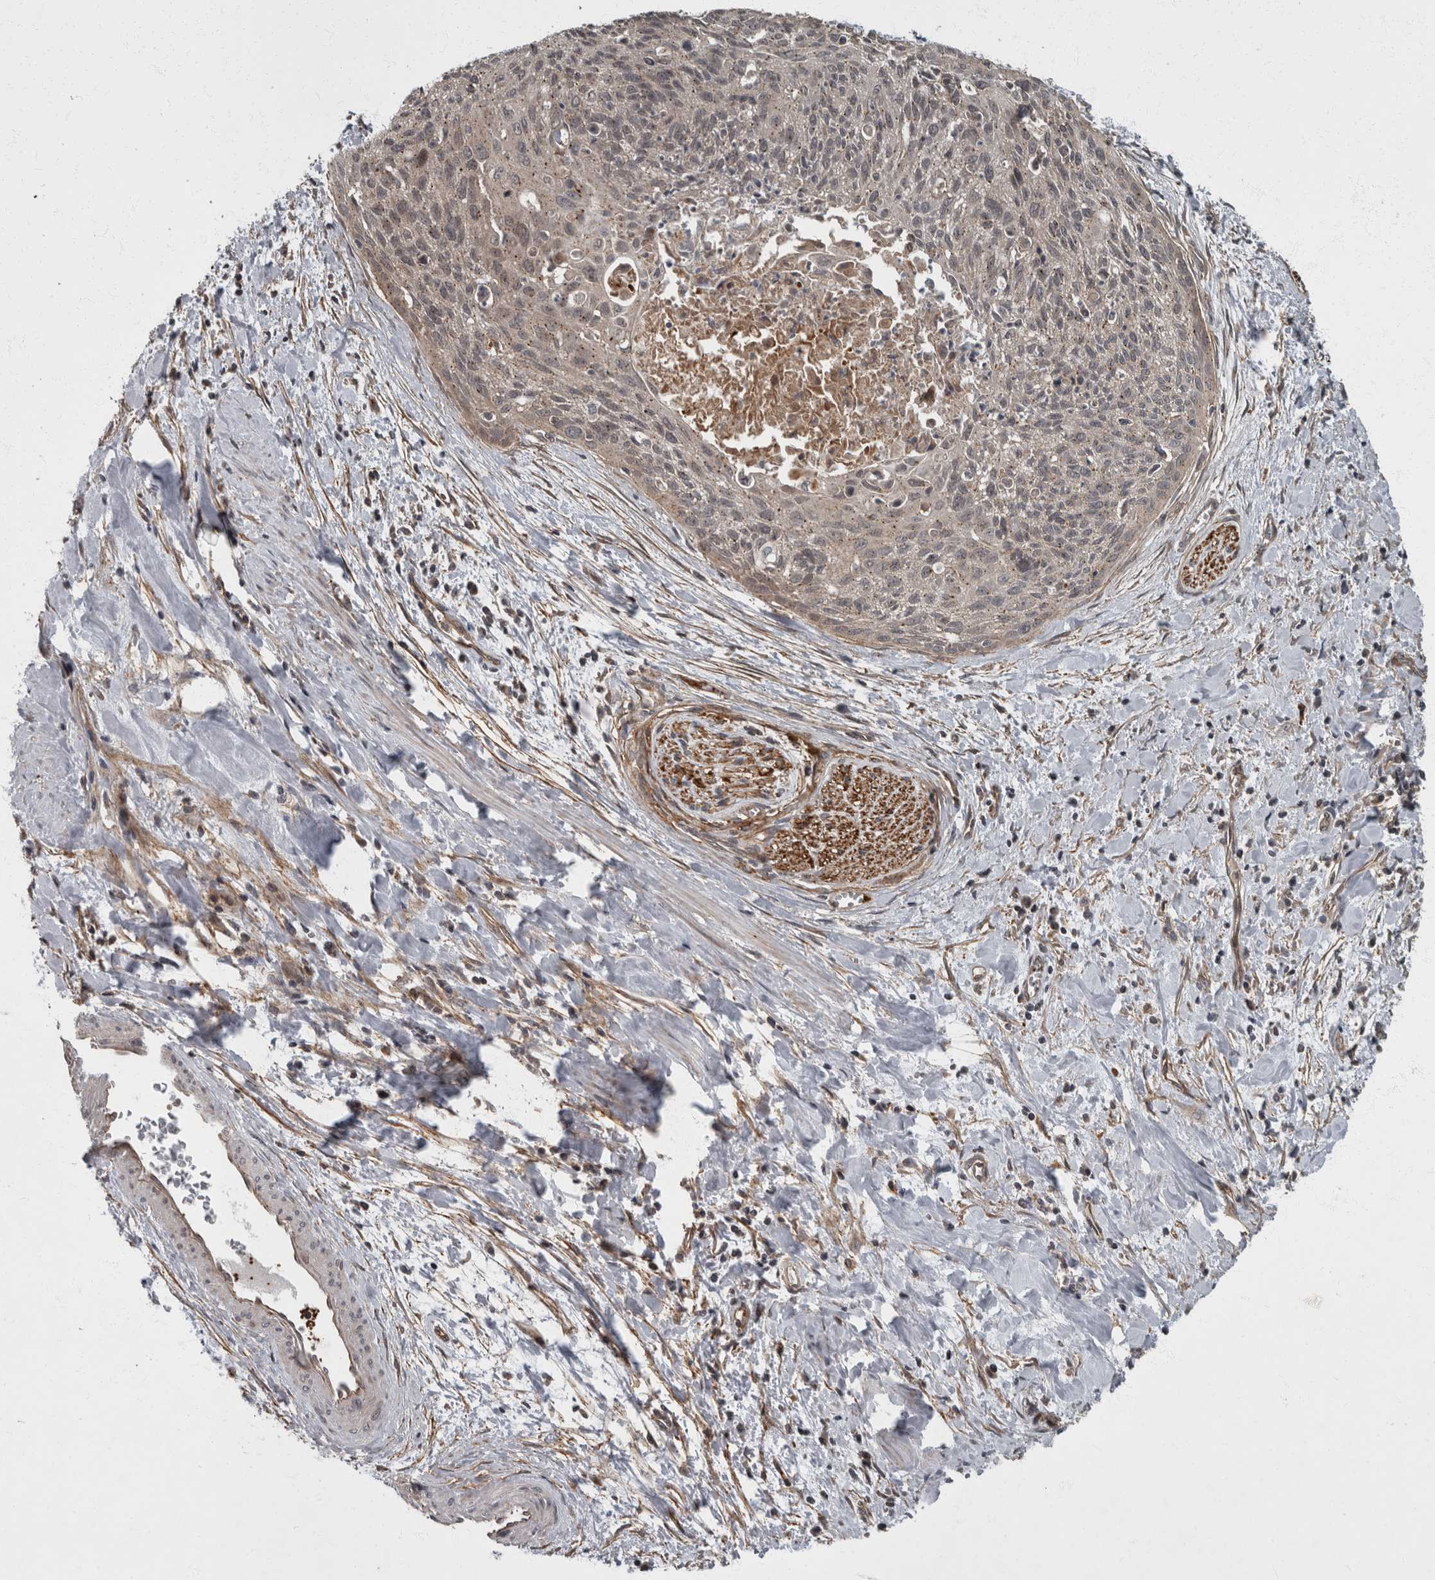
{"staining": {"intensity": "weak", "quantity": "<25%", "location": "cytoplasmic/membranous"}, "tissue": "cervical cancer", "cell_type": "Tumor cells", "image_type": "cancer", "snomed": [{"axis": "morphology", "description": "Squamous cell carcinoma, NOS"}, {"axis": "topography", "description": "Cervix"}], "caption": "High power microscopy image of an IHC photomicrograph of cervical cancer (squamous cell carcinoma), revealing no significant expression in tumor cells.", "gene": "VEGFD", "patient": {"sex": "female", "age": 55}}